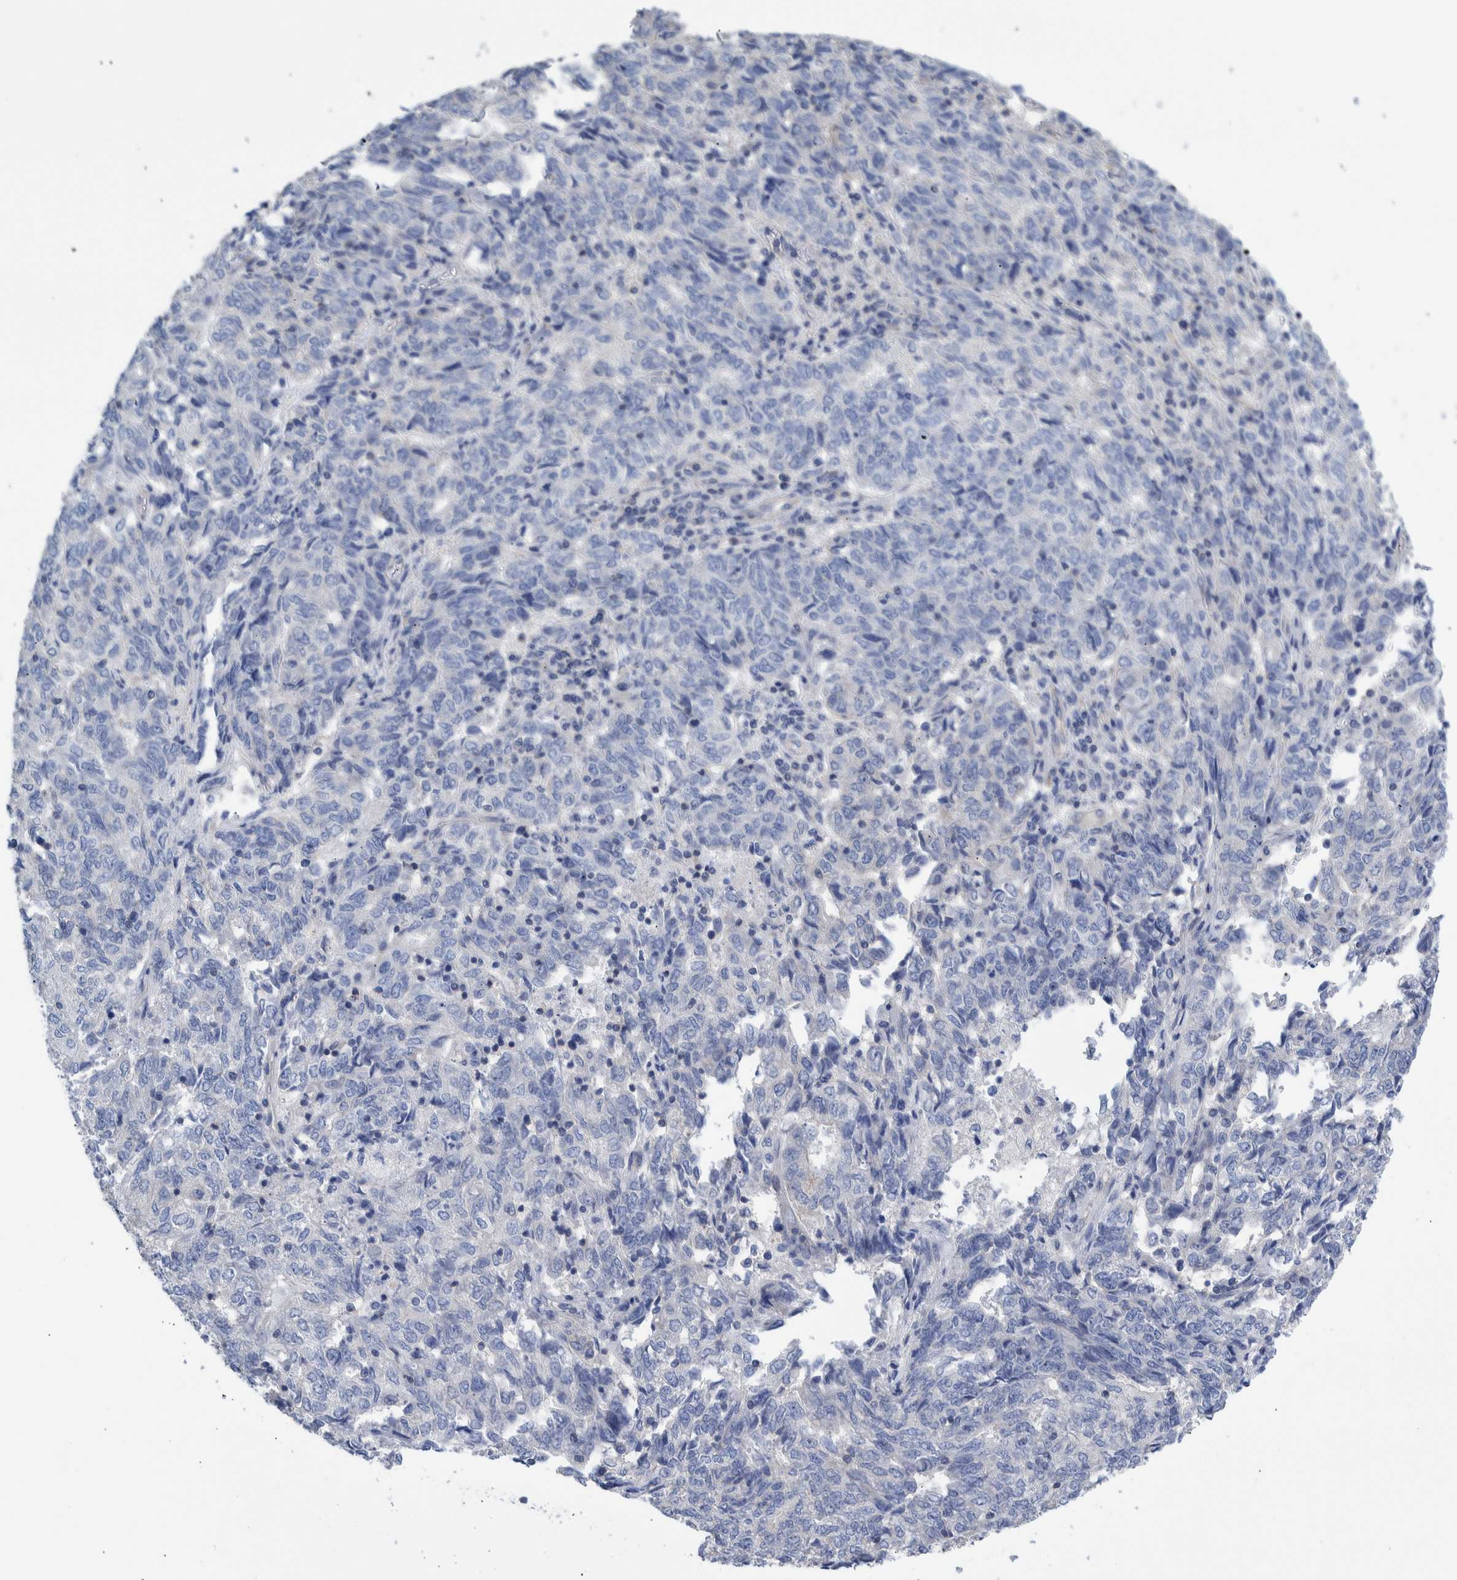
{"staining": {"intensity": "negative", "quantity": "none", "location": "none"}, "tissue": "endometrial cancer", "cell_type": "Tumor cells", "image_type": "cancer", "snomed": [{"axis": "morphology", "description": "Adenocarcinoma, NOS"}, {"axis": "topography", "description": "Endometrium"}], "caption": "Tumor cells show no significant protein staining in adenocarcinoma (endometrial). The staining was performed using DAB (3,3'-diaminobenzidine) to visualize the protein expression in brown, while the nuclei were stained in blue with hematoxylin (Magnification: 20x).", "gene": "PPP3CC", "patient": {"sex": "female", "age": 80}}